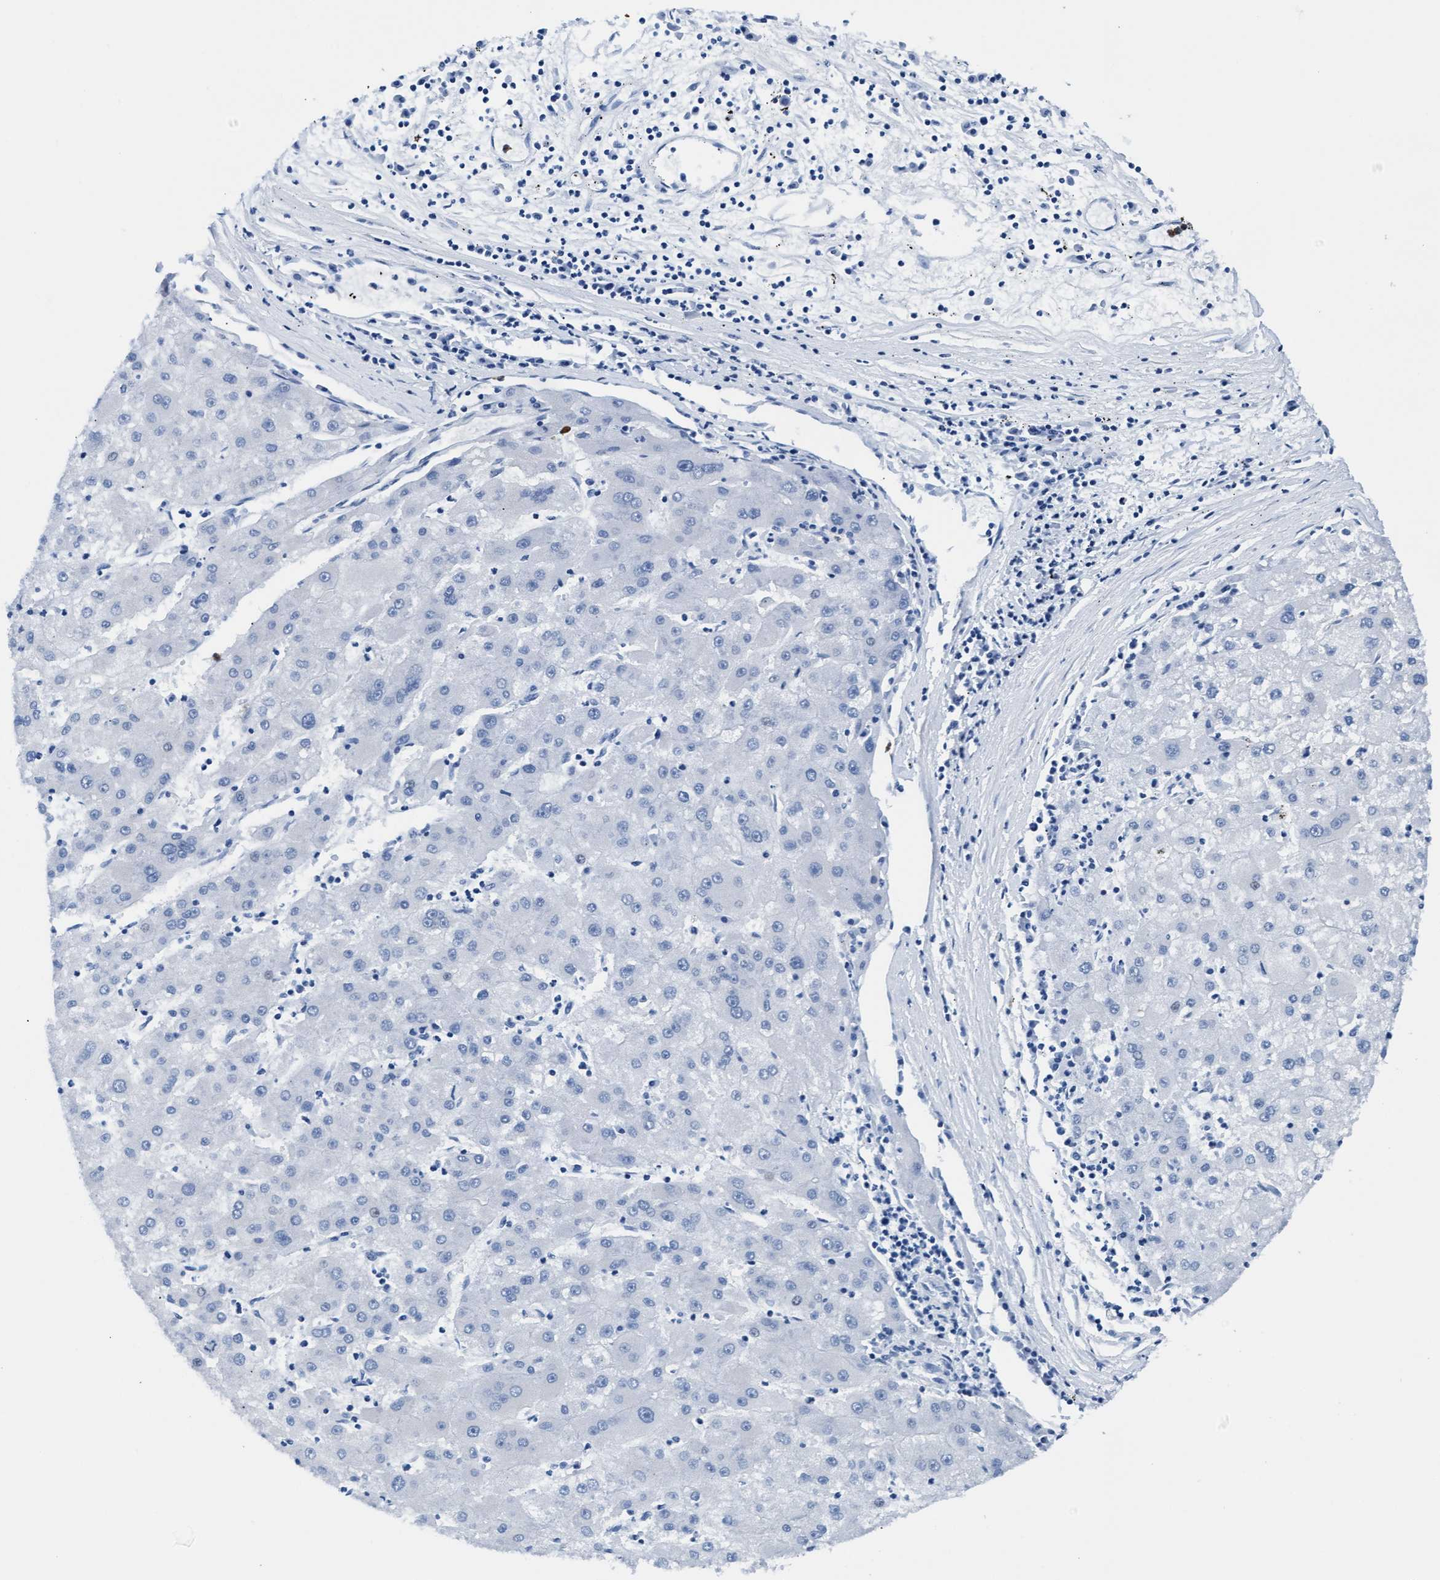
{"staining": {"intensity": "negative", "quantity": "none", "location": "none"}, "tissue": "liver cancer", "cell_type": "Tumor cells", "image_type": "cancer", "snomed": [{"axis": "morphology", "description": "Carcinoma, Hepatocellular, NOS"}, {"axis": "topography", "description": "Liver"}], "caption": "This is an immunohistochemistry histopathology image of human hepatocellular carcinoma (liver). There is no staining in tumor cells.", "gene": "MMP8", "patient": {"sex": "male", "age": 72}}